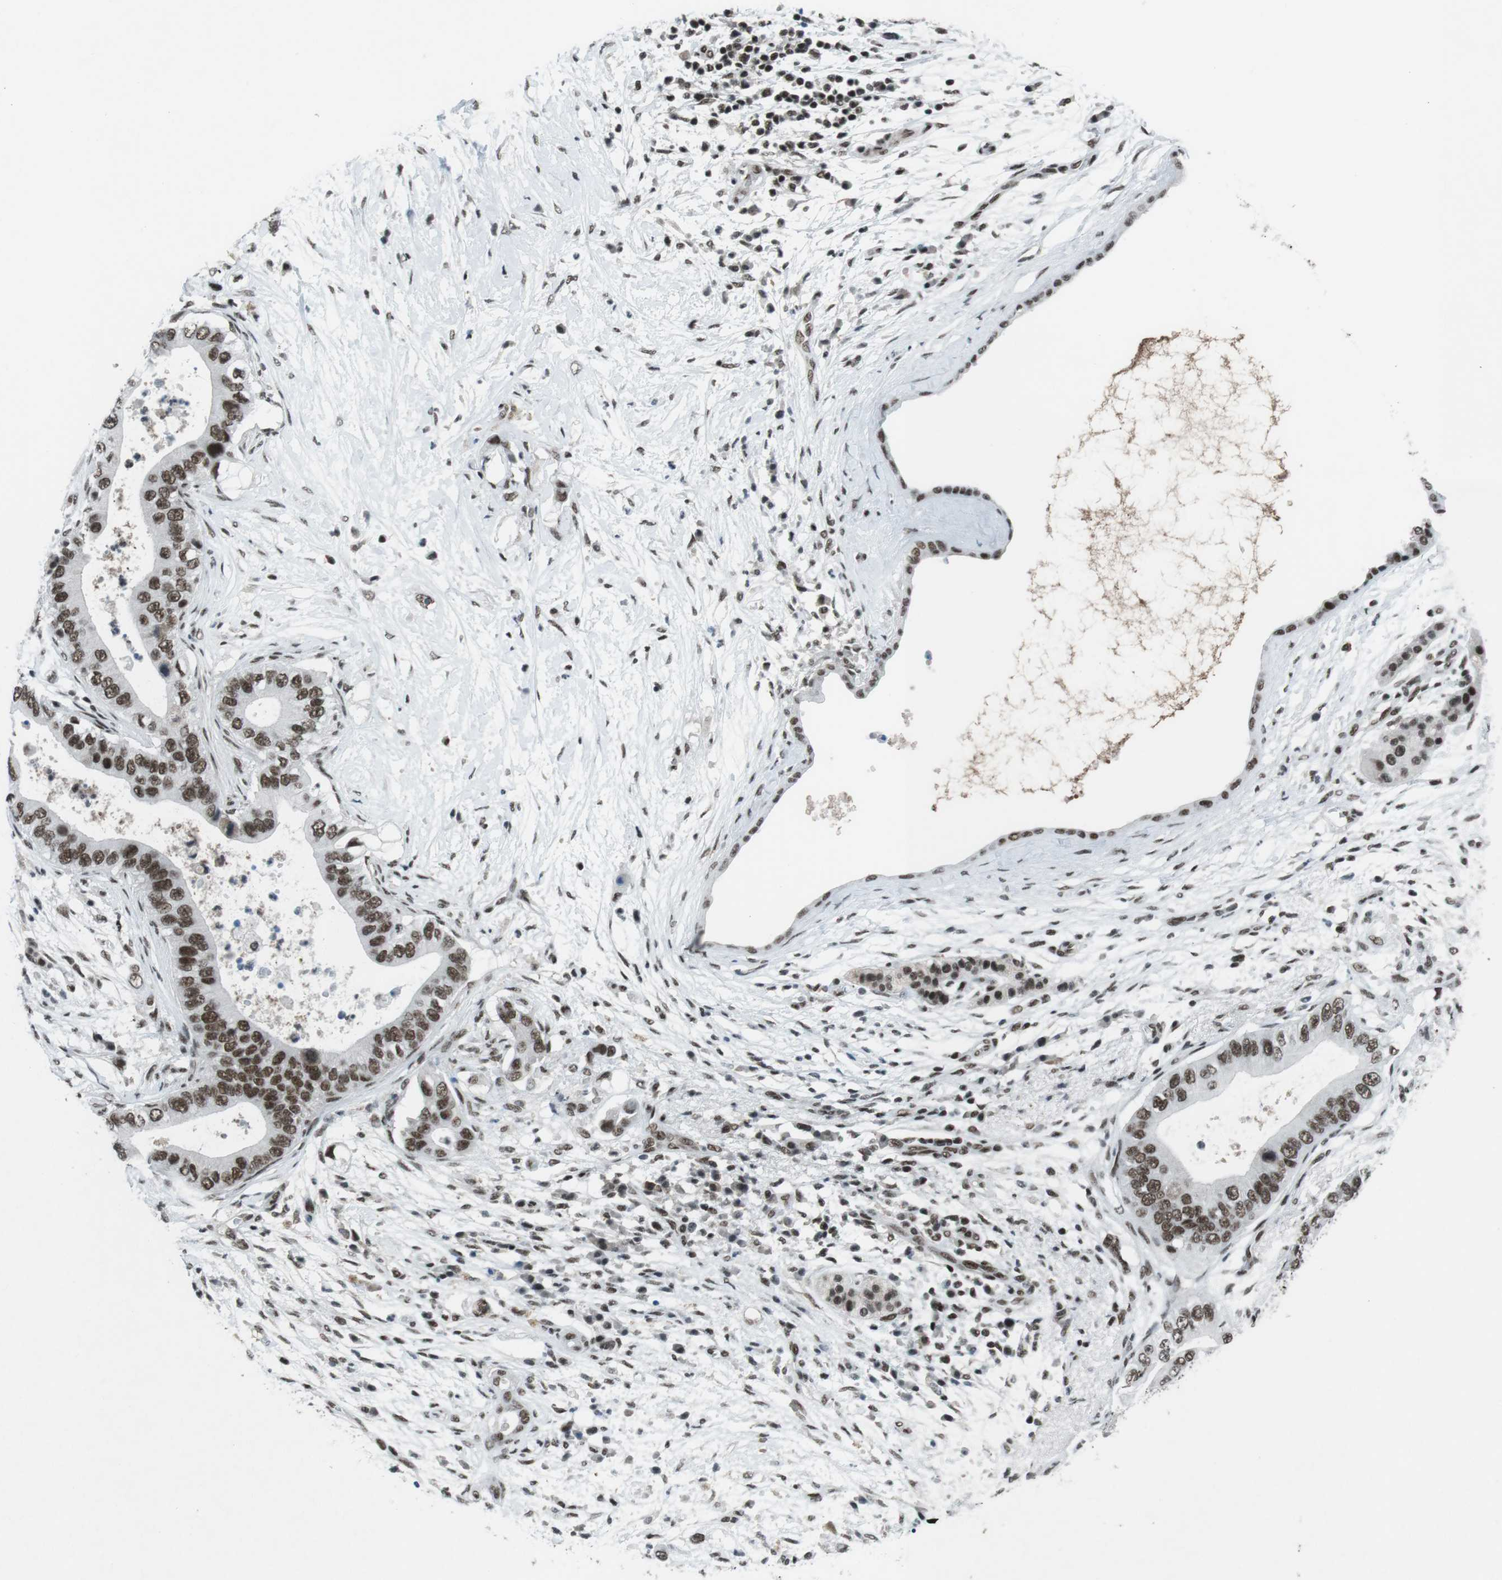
{"staining": {"intensity": "strong", "quantity": ">75%", "location": "nuclear"}, "tissue": "pancreatic cancer", "cell_type": "Tumor cells", "image_type": "cancer", "snomed": [{"axis": "morphology", "description": "Adenocarcinoma, NOS"}, {"axis": "topography", "description": "Pancreas"}], "caption": "The immunohistochemical stain labels strong nuclear expression in tumor cells of pancreatic cancer (adenocarcinoma) tissue.", "gene": "TAF1", "patient": {"sex": "male", "age": 77}}